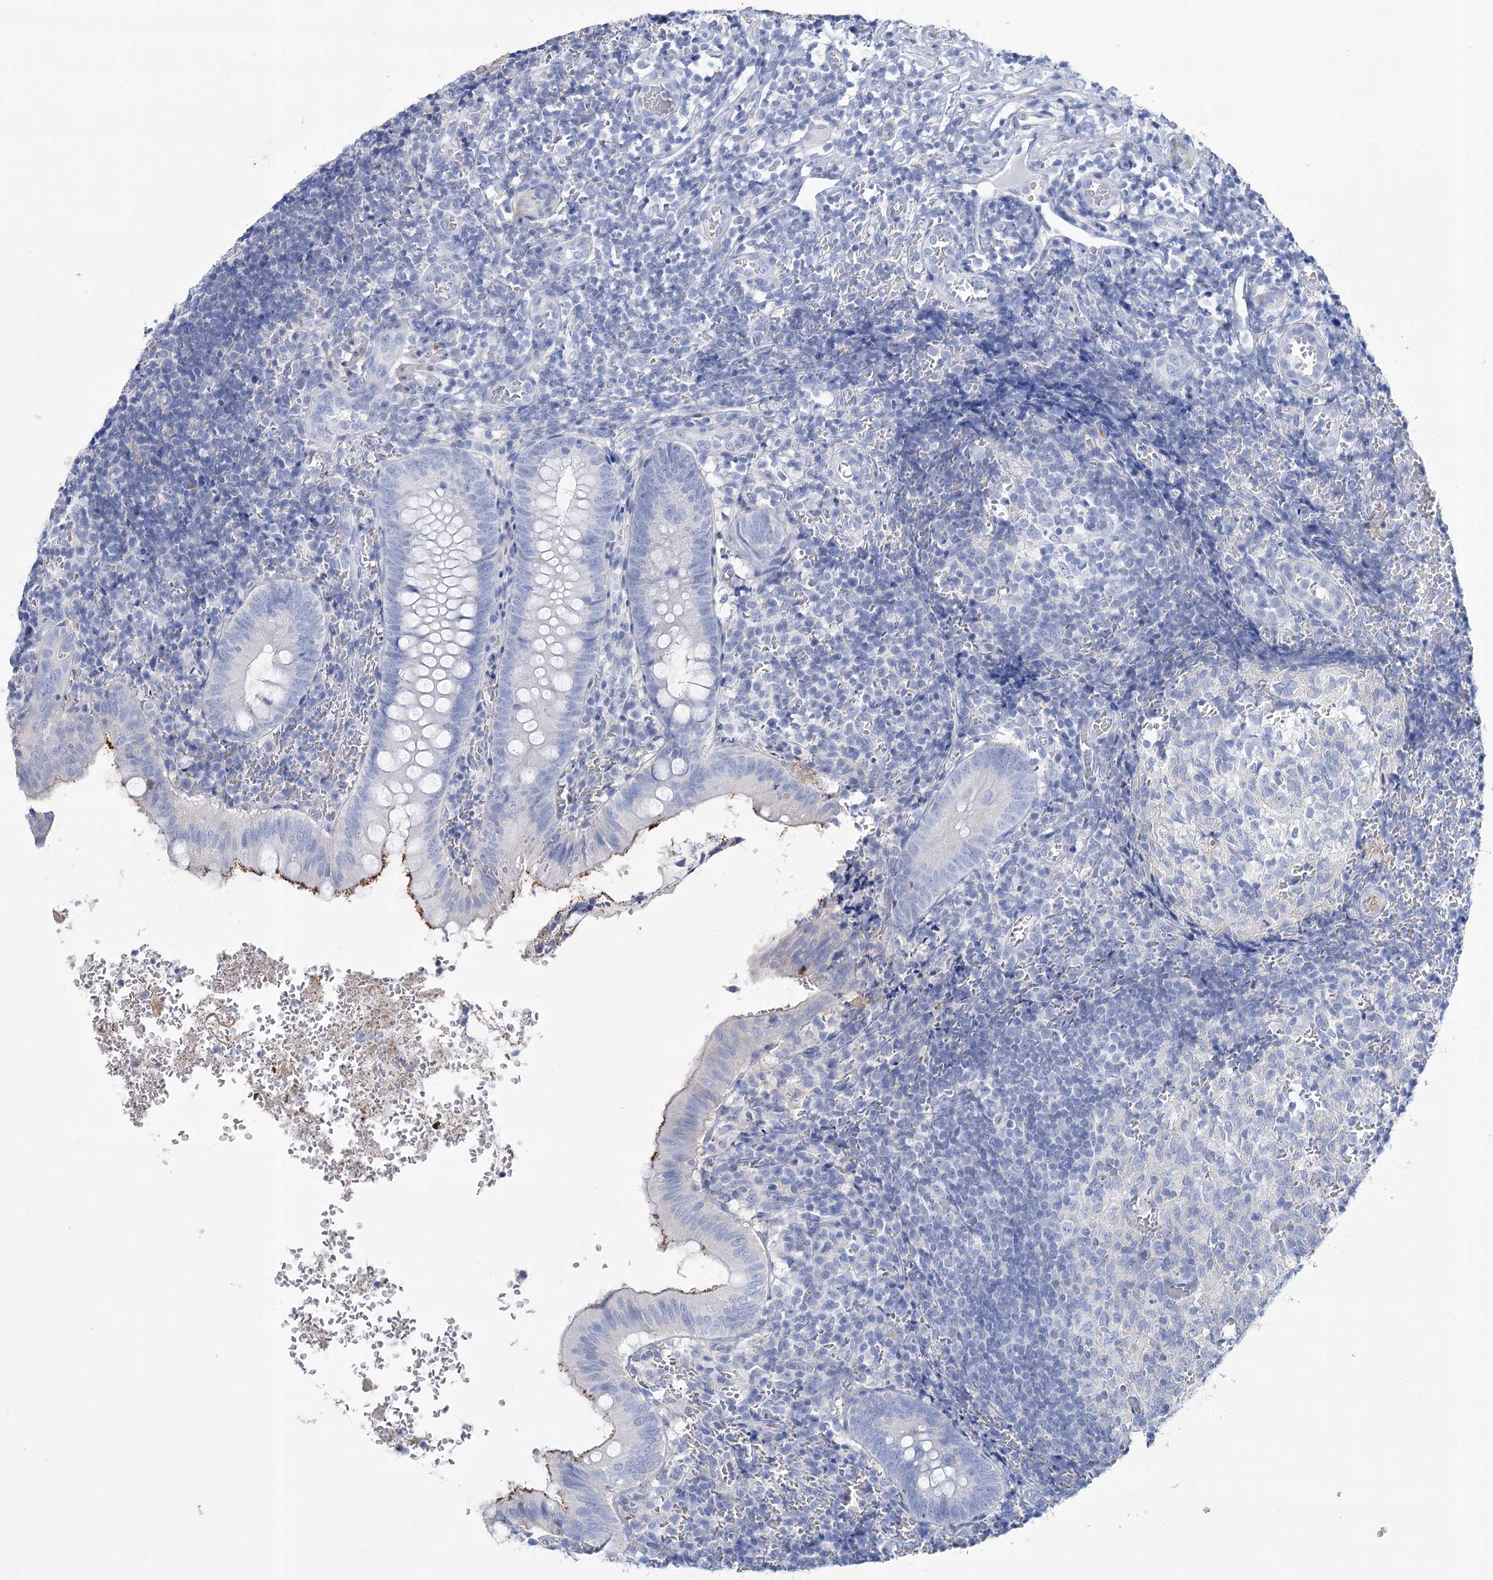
{"staining": {"intensity": "negative", "quantity": "none", "location": "none"}, "tissue": "appendix", "cell_type": "Glandular cells", "image_type": "normal", "snomed": [{"axis": "morphology", "description": "Normal tissue, NOS"}, {"axis": "topography", "description": "Appendix"}], "caption": "Appendix was stained to show a protein in brown. There is no significant staining in glandular cells. (DAB (3,3'-diaminobenzidine) IHC, high magnification).", "gene": "PCDHA1", "patient": {"sex": "male", "age": 8}}